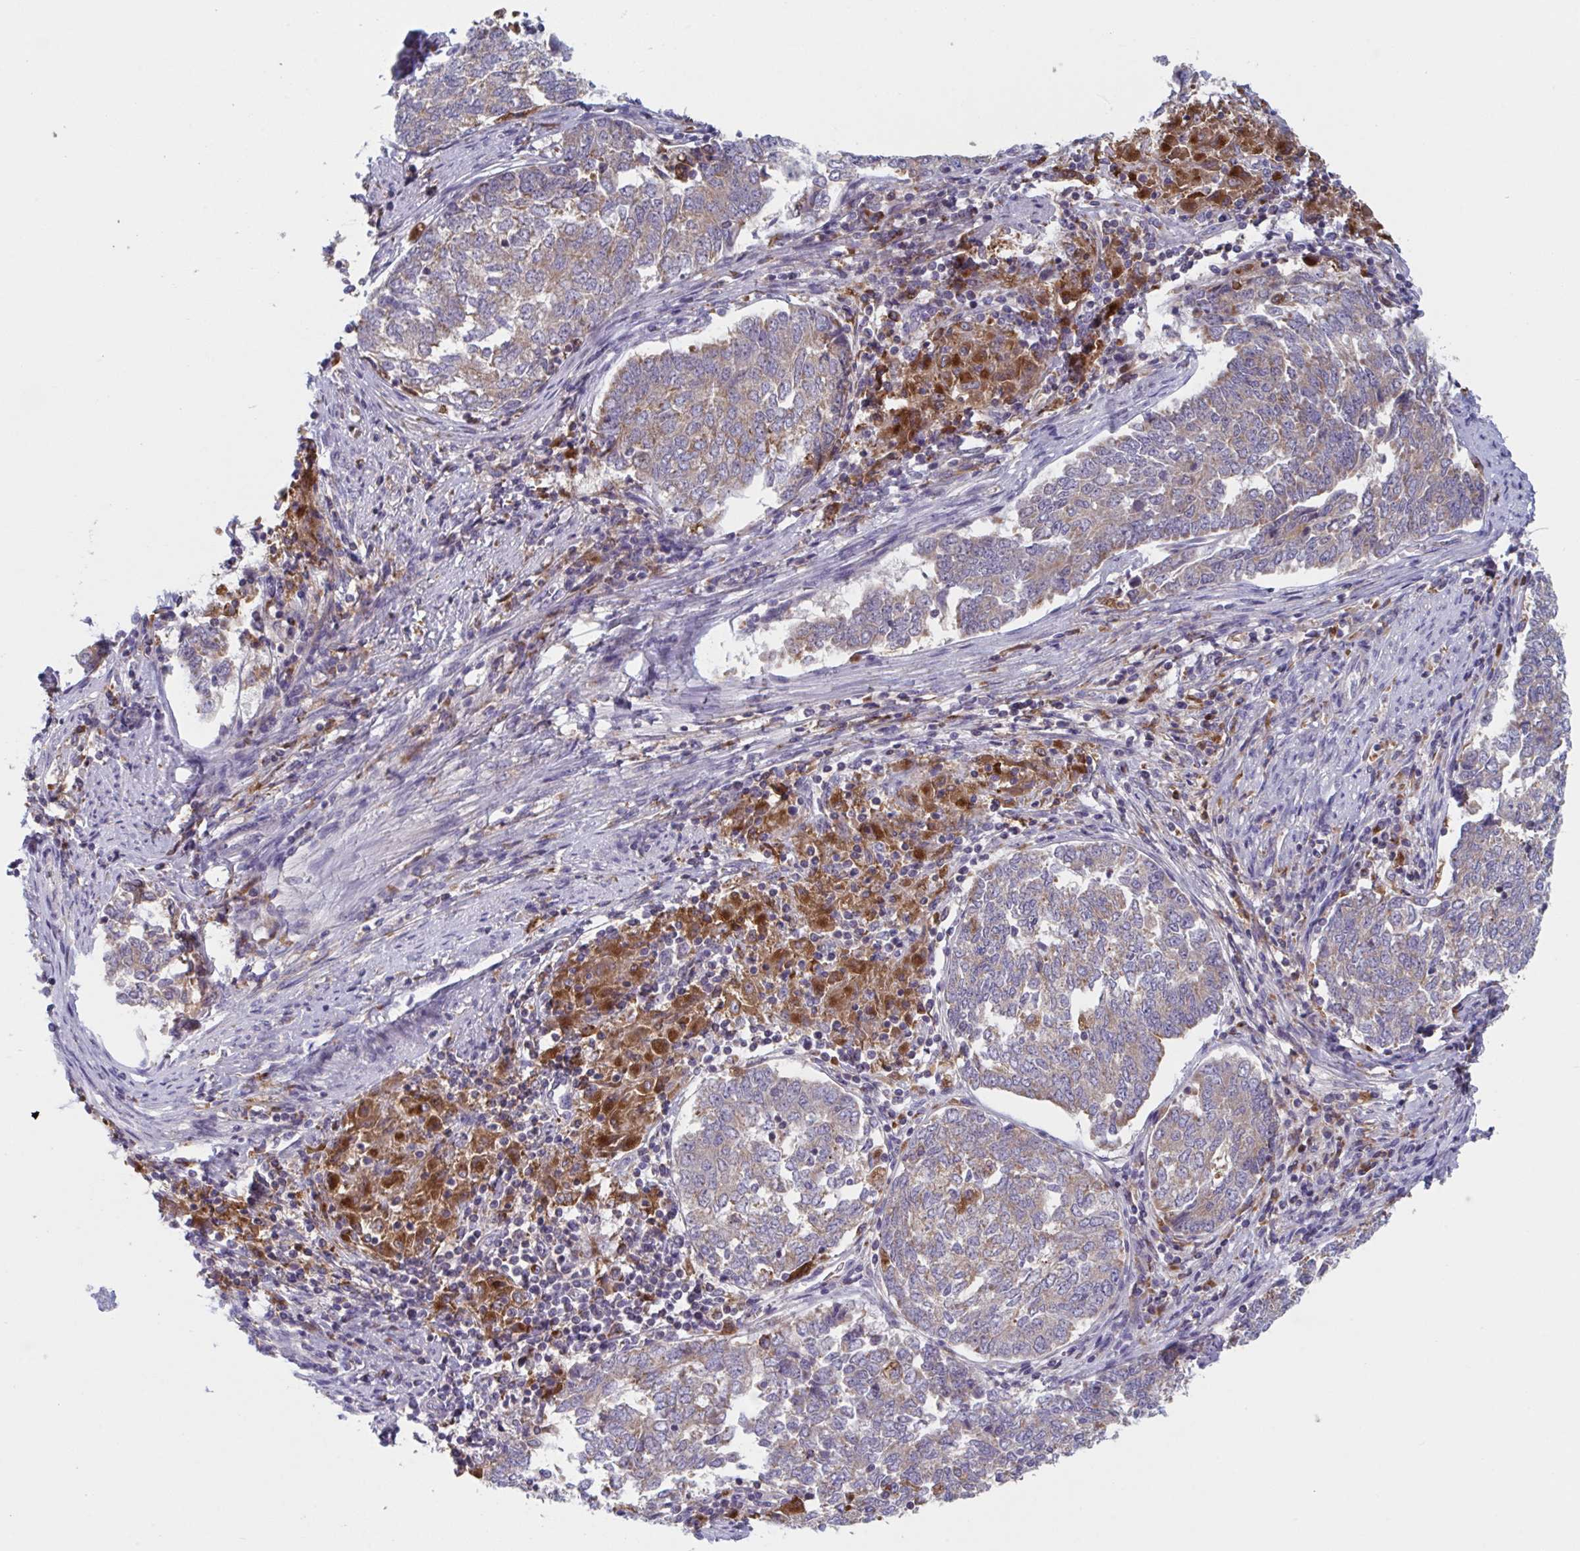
{"staining": {"intensity": "weak", "quantity": ">75%", "location": "cytoplasmic/membranous"}, "tissue": "endometrial cancer", "cell_type": "Tumor cells", "image_type": "cancer", "snomed": [{"axis": "morphology", "description": "Adenocarcinoma, NOS"}, {"axis": "topography", "description": "Endometrium"}], "caption": "The image shows immunohistochemical staining of adenocarcinoma (endometrial). There is weak cytoplasmic/membranous expression is seen in about >75% of tumor cells. The protein is shown in brown color, while the nuclei are stained blue.", "gene": "NIPSNAP1", "patient": {"sex": "female", "age": 80}}